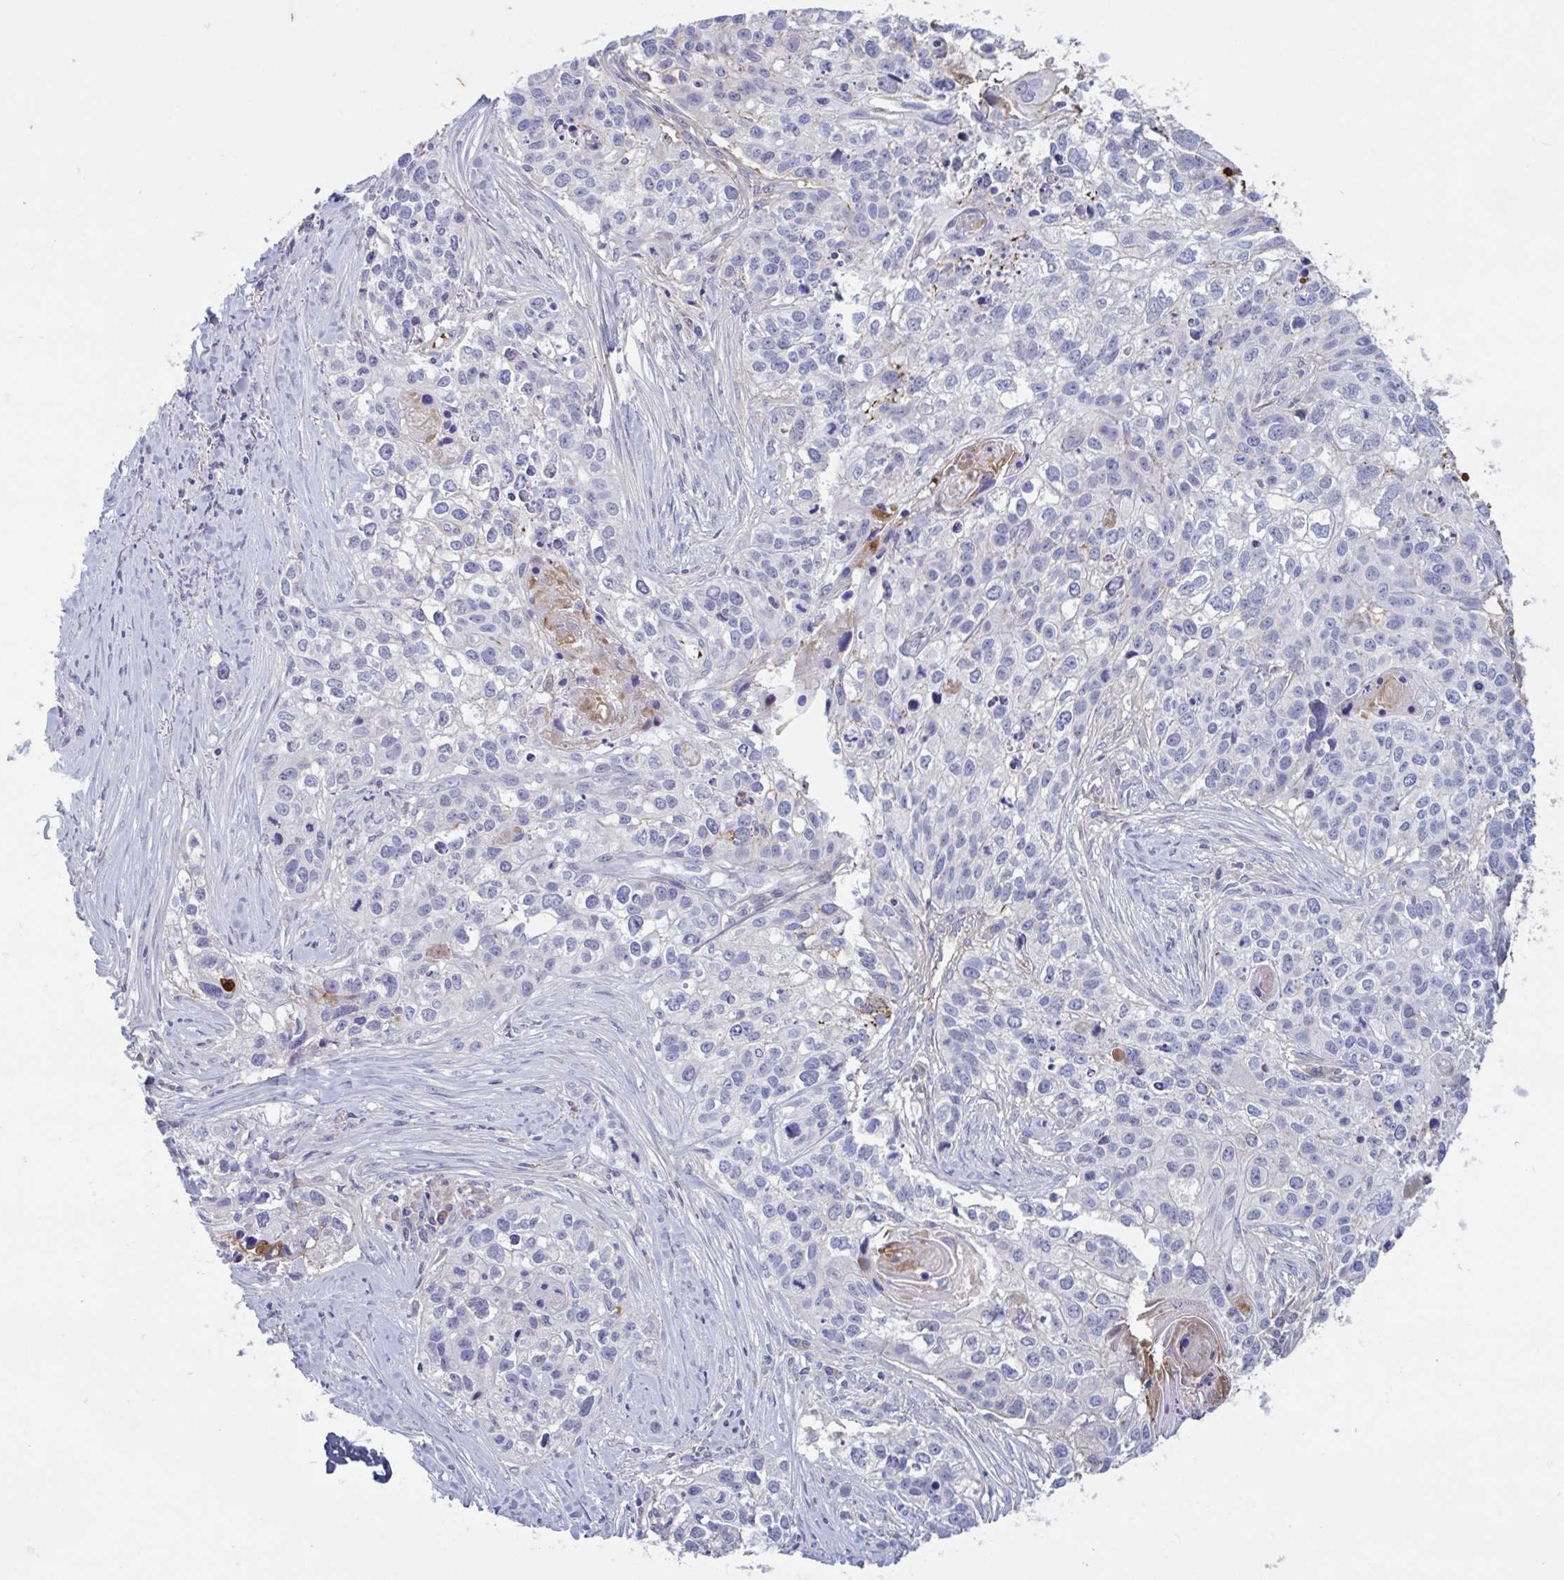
{"staining": {"intensity": "negative", "quantity": "none", "location": "none"}, "tissue": "lung cancer", "cell_type": "Tumor cells", "image_type": "cancer", "snomed": [{"axis": "morphology", "description": "Squamous cell carcinoma, NOS"}, {"axis": "topography", "description": "Lung"}], "caption": "Histopathology image shows no protein staining in tumor cells of lung squamous cell carcinoma tissue.", "gene": "IL1R1", "patient": {"sex": "male", "age": 74}}